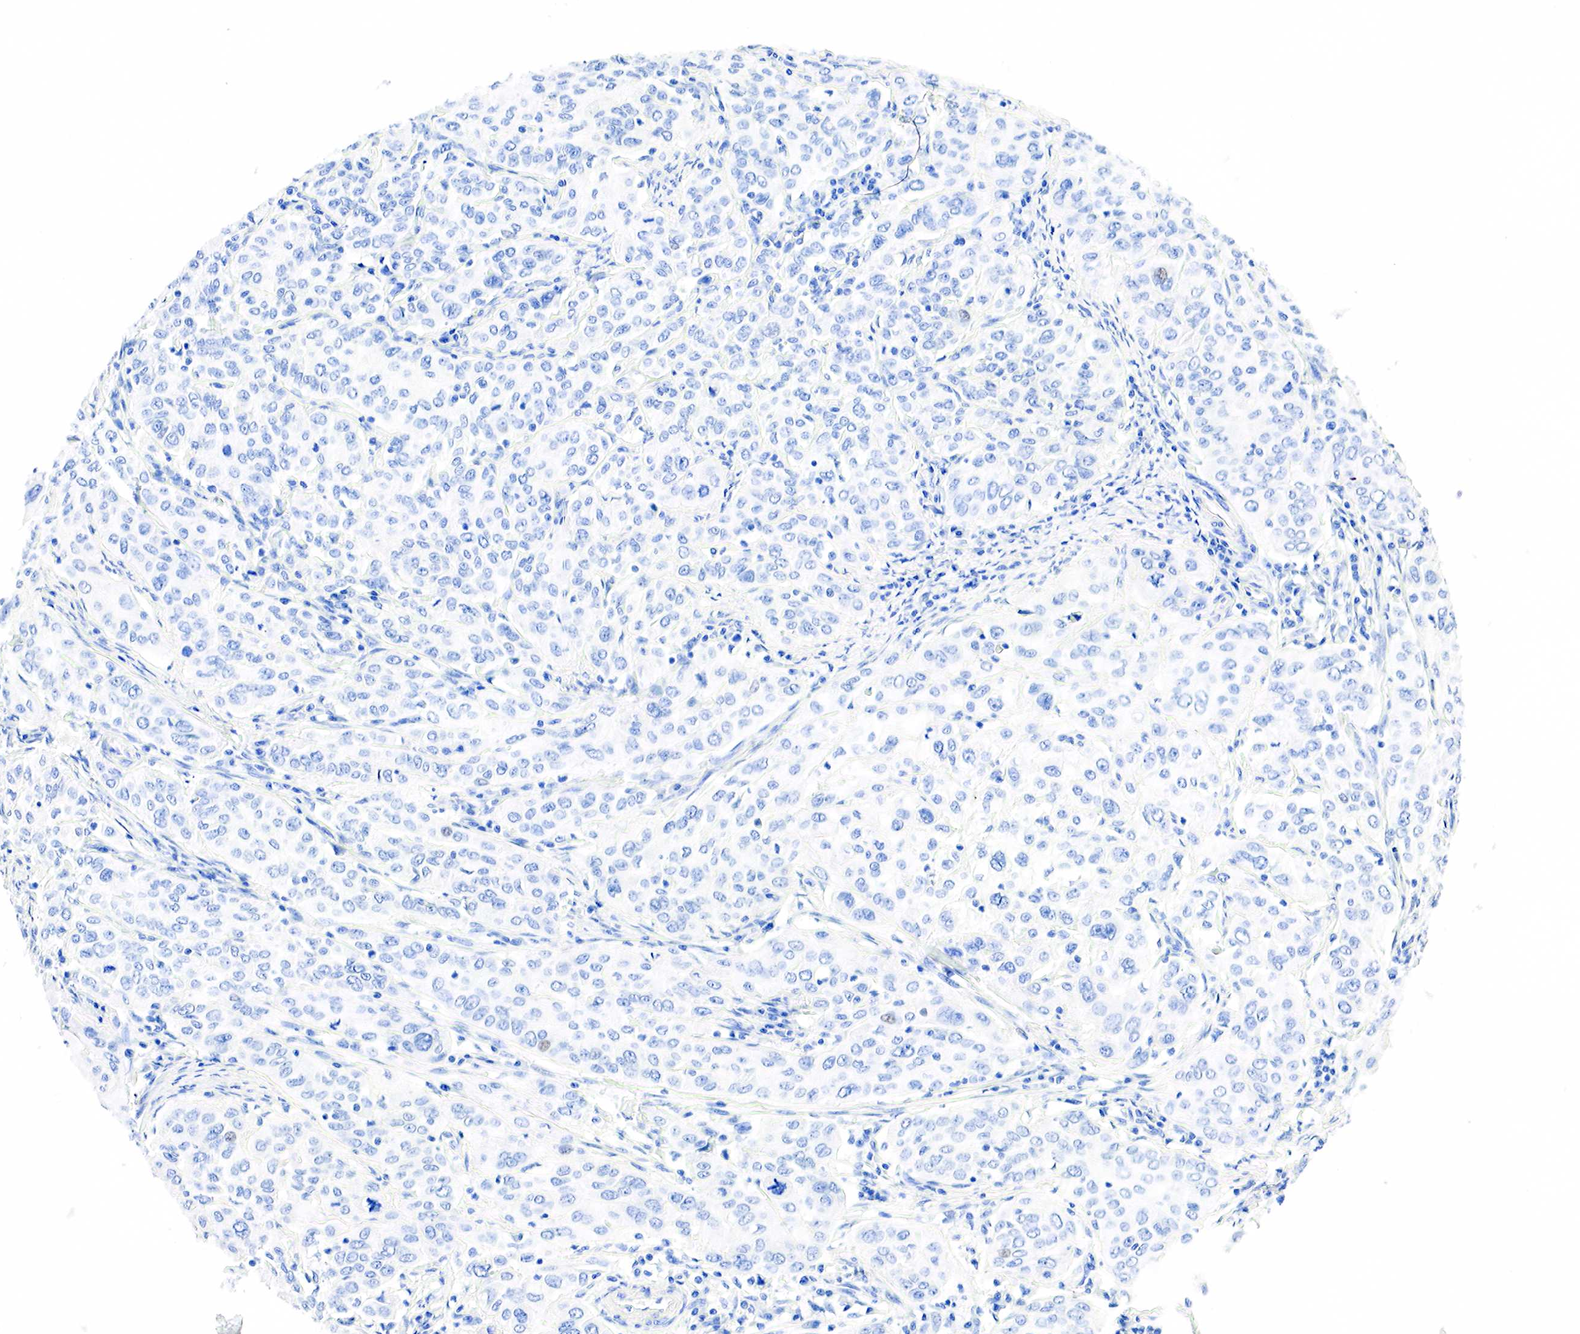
{"staining": {"intensity": "negative", "quantity": "none", "location": "none"}, "tissue": "cervical cancer", "cell_type": "Tumor cells", "image_type": "cancer", "snomed": [{"axis": "morphology", "description": "Squamous cell carcinoma, NOS"}, {"axis": "topography", "description": "Cervix"}], "caption": "Immunohistochemical staining of human cervical cancer shows no significant positivity in tumor cells.", "gene": "PTH", "patient": {"sex": "female", "age": 38}}